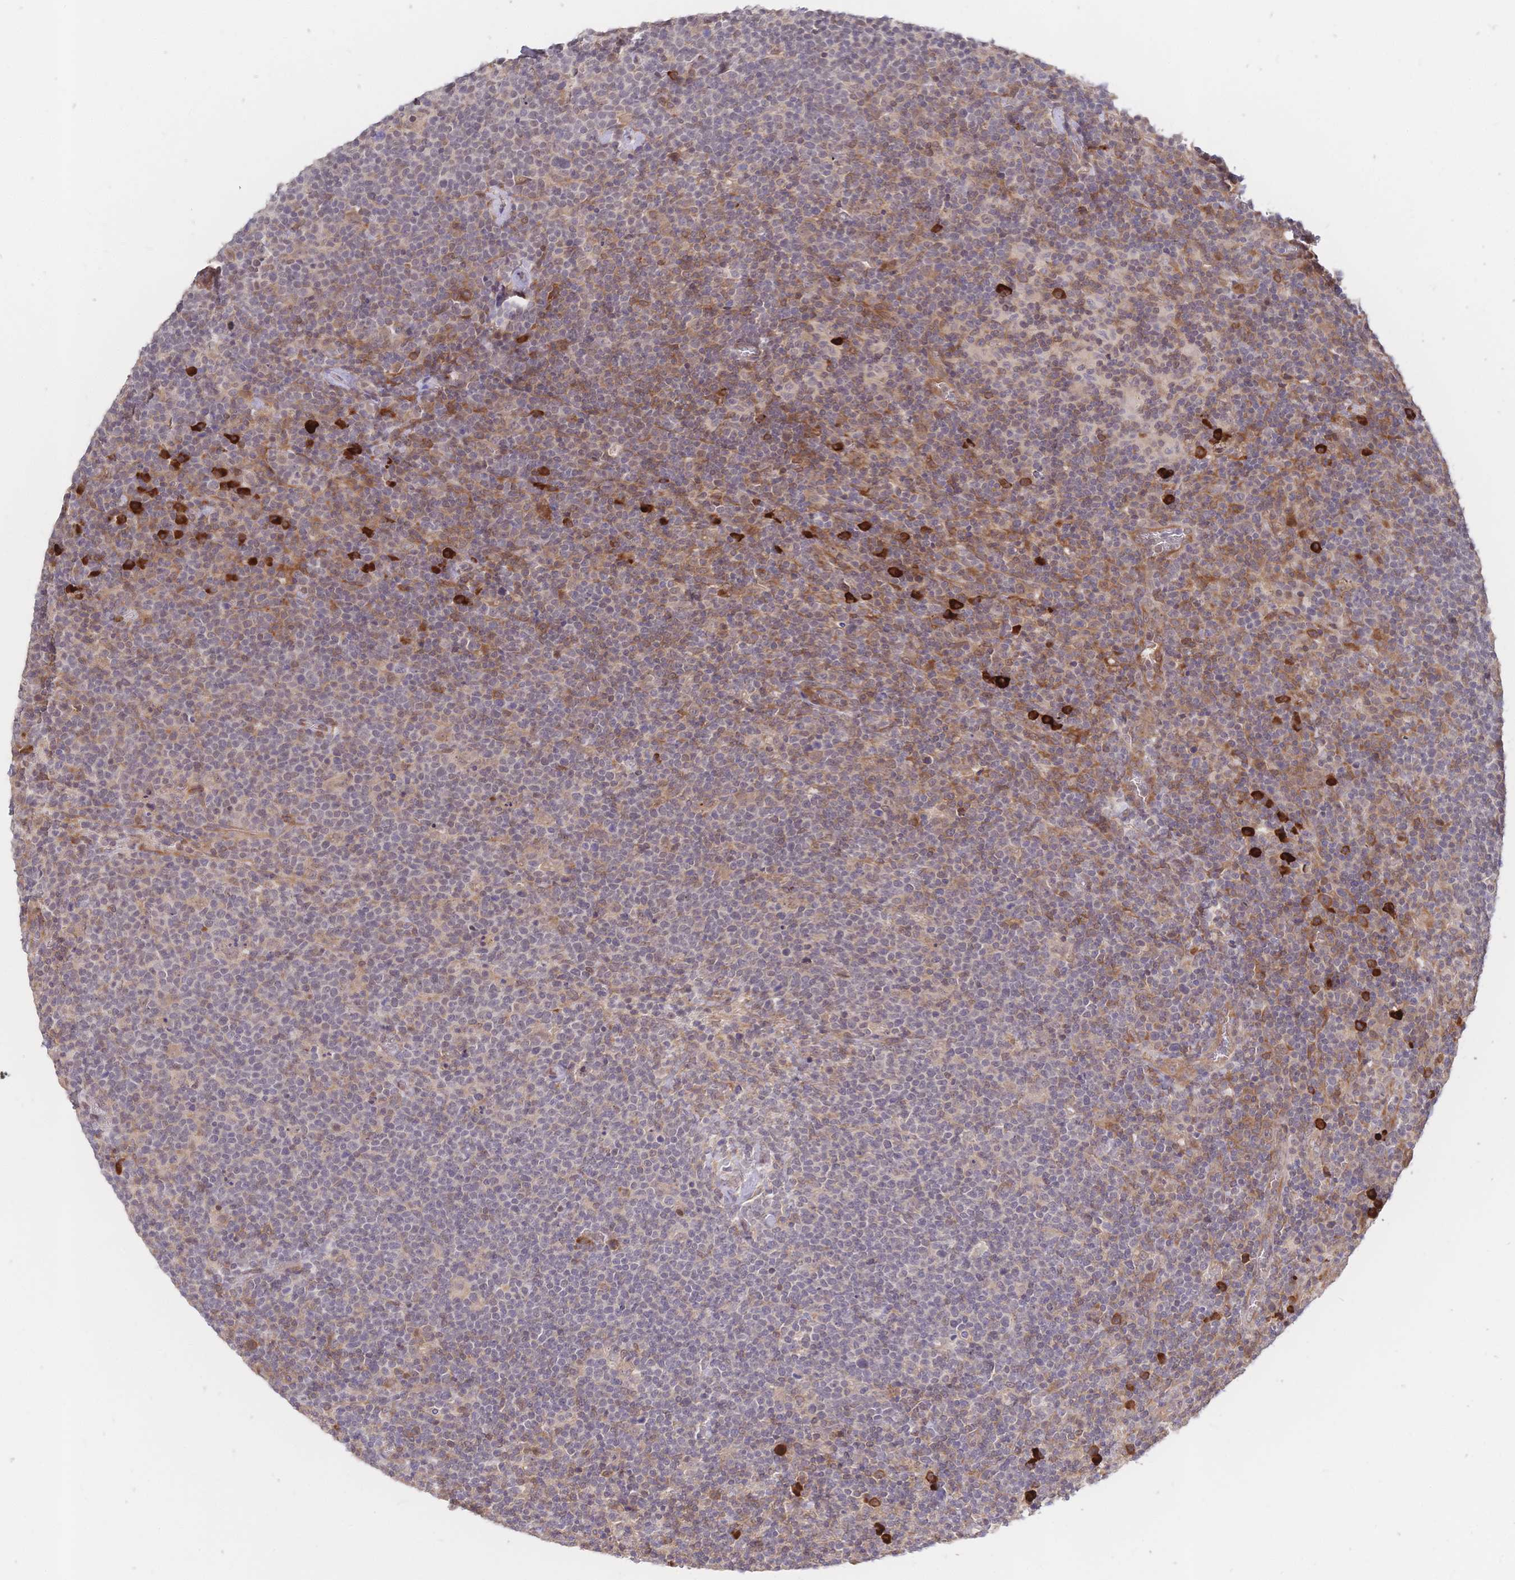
{"staining": {"intensity": "weak", "quantity": "25%-75%", "location": "cytoplasmic/membranous"}, "tissue": "lymphoma", "cell_type": "Tumor cells", "image_type": "cancer", "snomed": [{"axis": "morphology", "description": "Malignant lymphoma, non-Hodgkin's type, High grade"}, {"axis": "topography", "description": "Lymph node"}], "caption": "Immunohistochemical staining of human lymphoma demonstrates weak cytoplasmic/membranous protein staining in approximately 25%-75% of tumor cells.", "gene": "LMO4", "patient": {"sex": "male", "age": 61}}